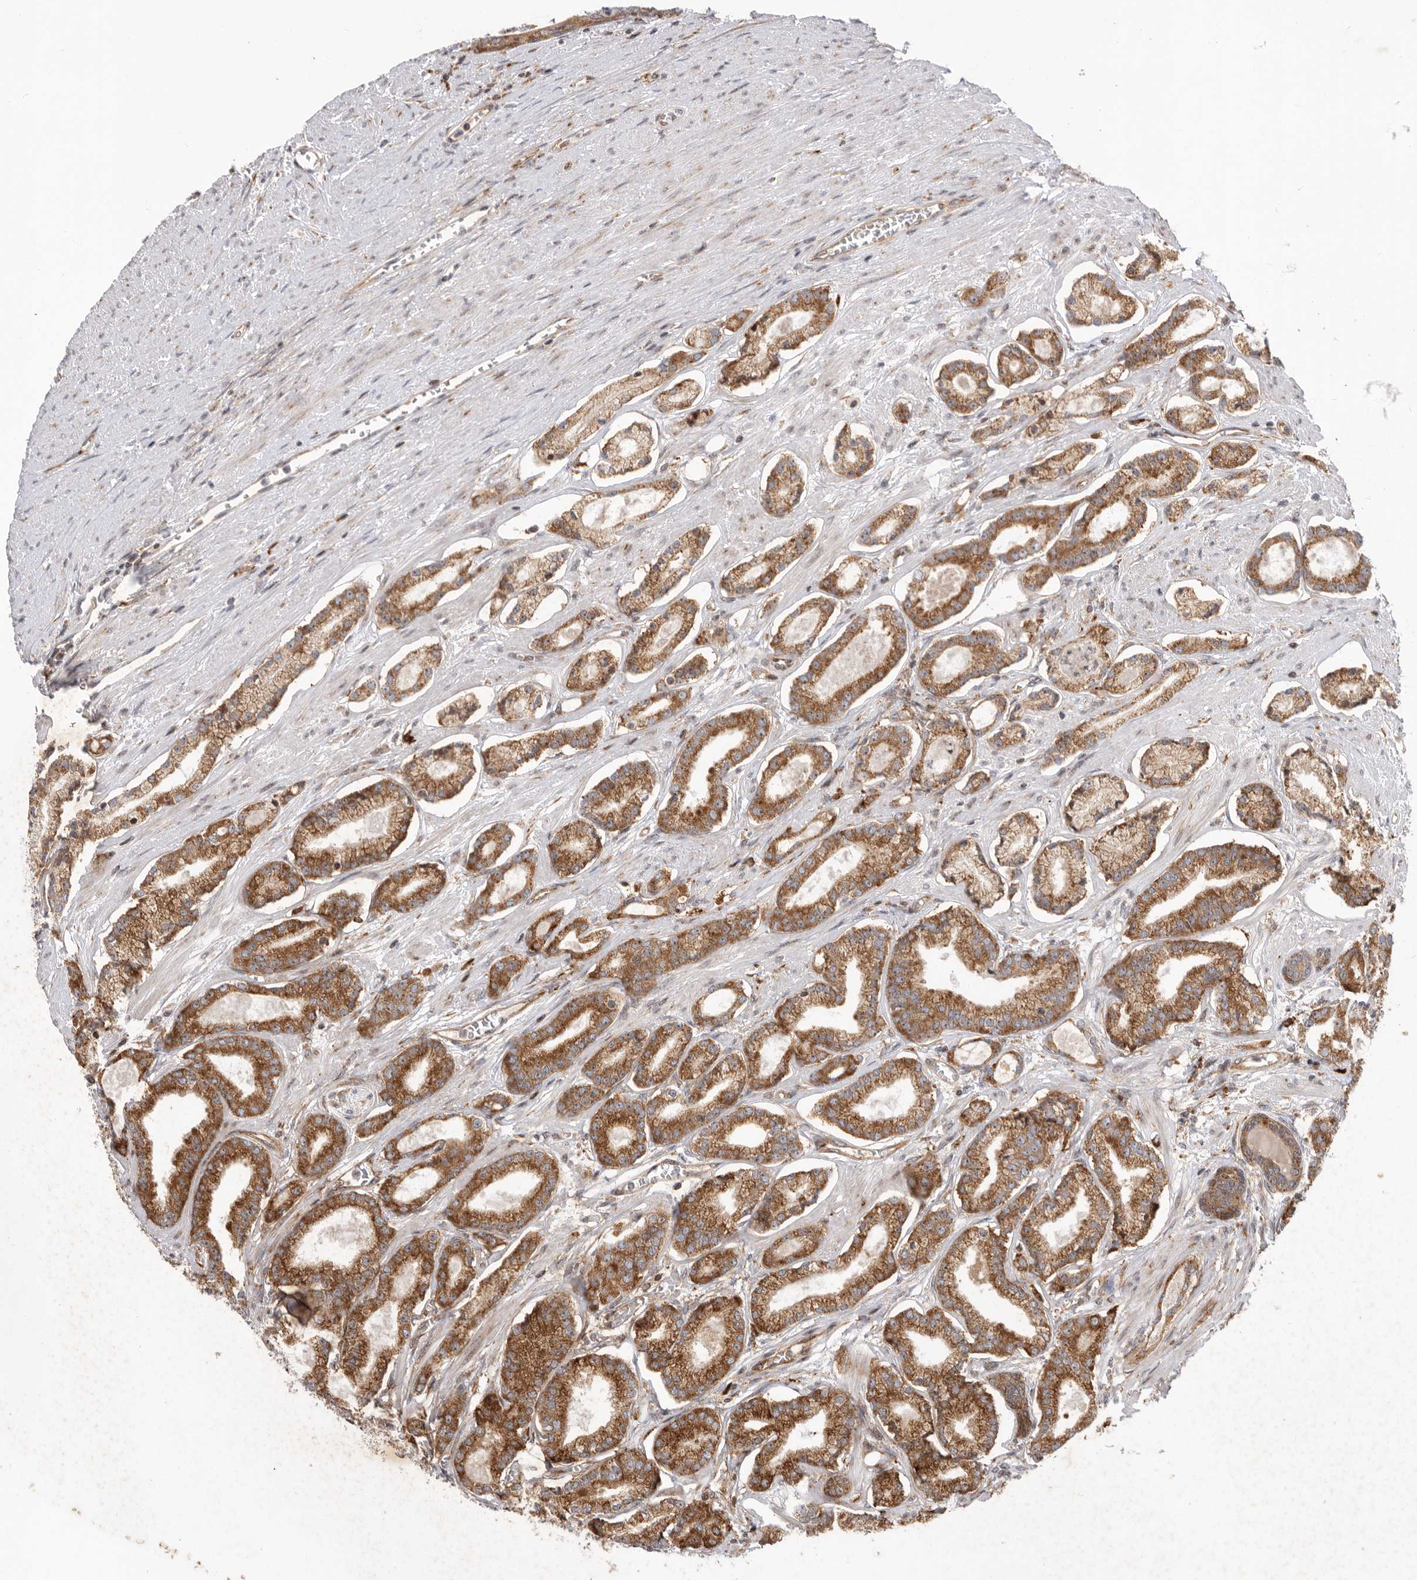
{"staining": {"intensity": "moderate", "quantity": ">75%", "location": "cytoplasmic/membranous"}, "tissue": "prostate cancer", "cell_type": "Tumor cells", "image_type": "cancer", "snomed": [{"axis": "morphology", "description": "Adenocarcinoma, Low grade"}, {"axis": "topography", "description": "Prostate"}], "caption": "Immunohistochemistry (DAB) staining of human low-grade adenocarcinoma (prostate) reveals moderate cytoplasmic/membranous protein staining in approximately >75% of tumor cells.", "gene": "FZD3", "patient": {"sex": "male", "age": 60}}